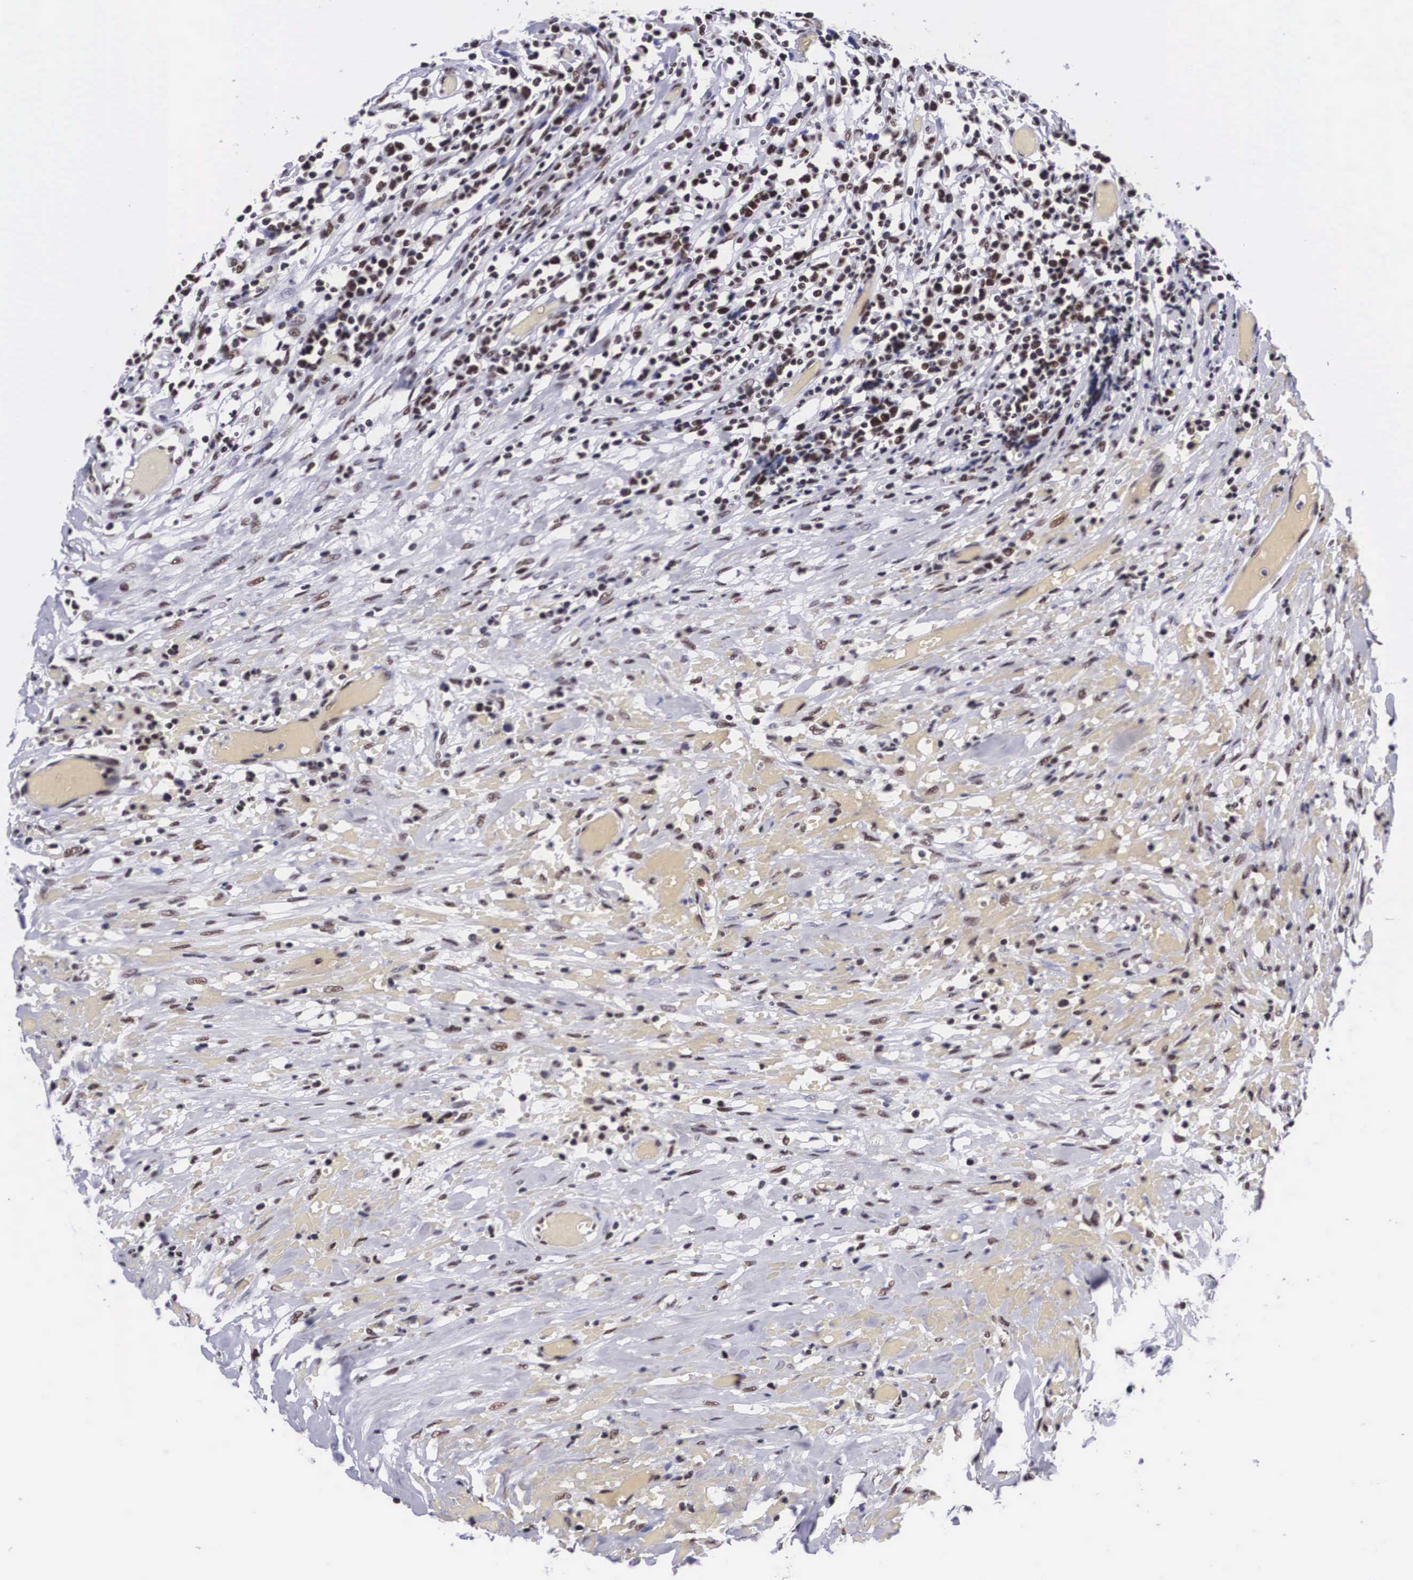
{"staining": {"intensity": "moderate", "quantity": ">75%", "location": "nuclear"}, "tissue": "lymphoma", "cell_type": "Tumor cells", "image_type": "cancer", "snomed": [{"axis": "morphology", "description": "Malignant lymphoma, non-Hodgkin's type, High grade"}, {"axis": "topography", "description": "Colon"}], "caption": "Lymphoma was stained to show a protein in brown. There is medium levels of moderate nuclear positivity in about >75% of tumor cells.", "gene": "SF3A1", "patient": {"sex": "male", "age": 82}}